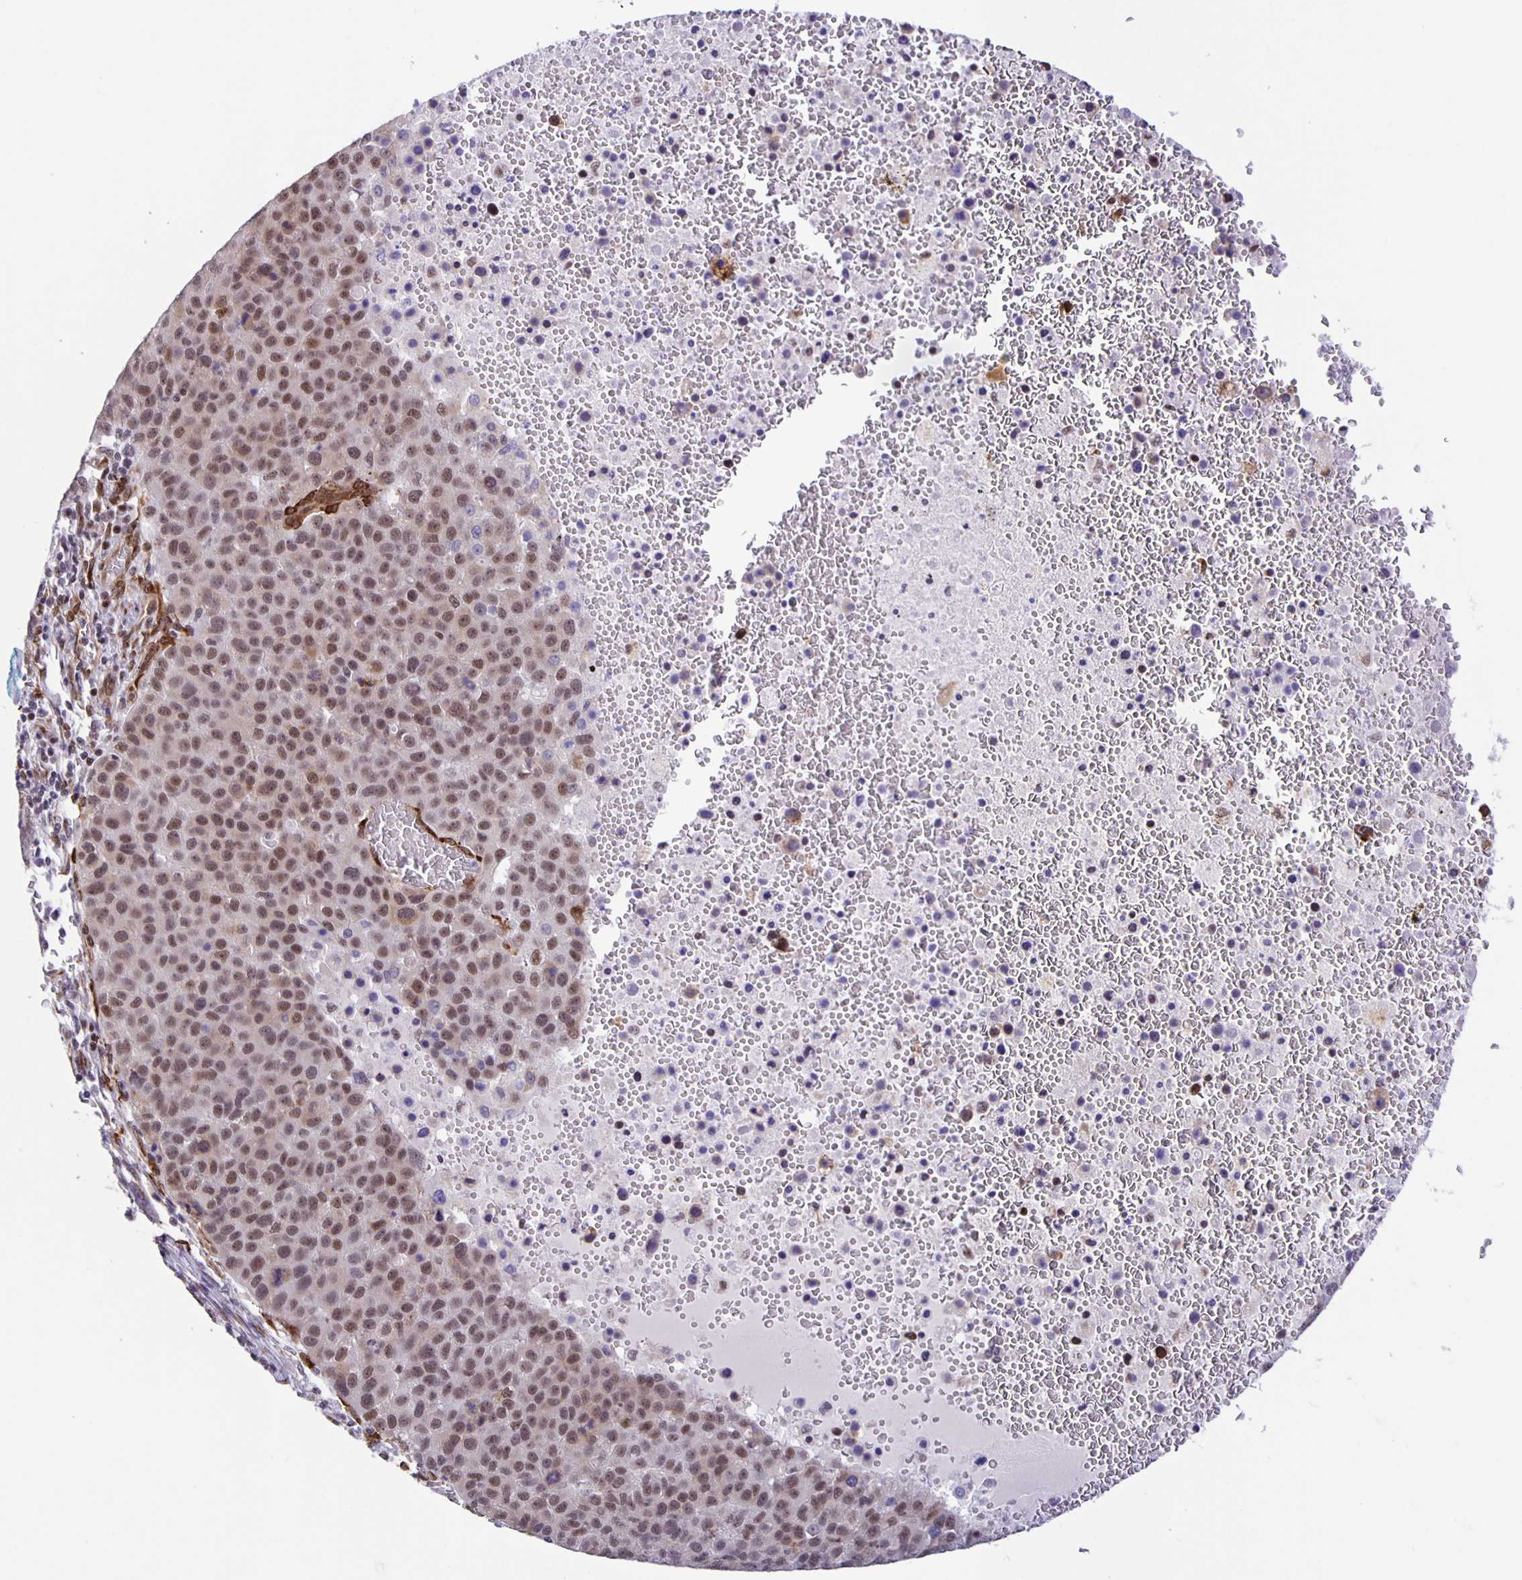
{"staining": {"intensity": "moderate", "quantity": ">75%", "location": "nuclear"}, "tissue": "pancreatic cancer", "cell_type": "Tumor cells", "image_type": "cancer", "snomed": [{"axis": "morphology", "description": "Adenocarcinoma, NOS"}, {"axis": "topography", "description": "Pancreas"}], "caption": "A brown stain highlights moderate nuclear positivity of a protein in human adenocarcinoma (pancreatic) tumor cells.", "gene": "ZRANB2", "patient": {"sex": "female", "age": 61}}